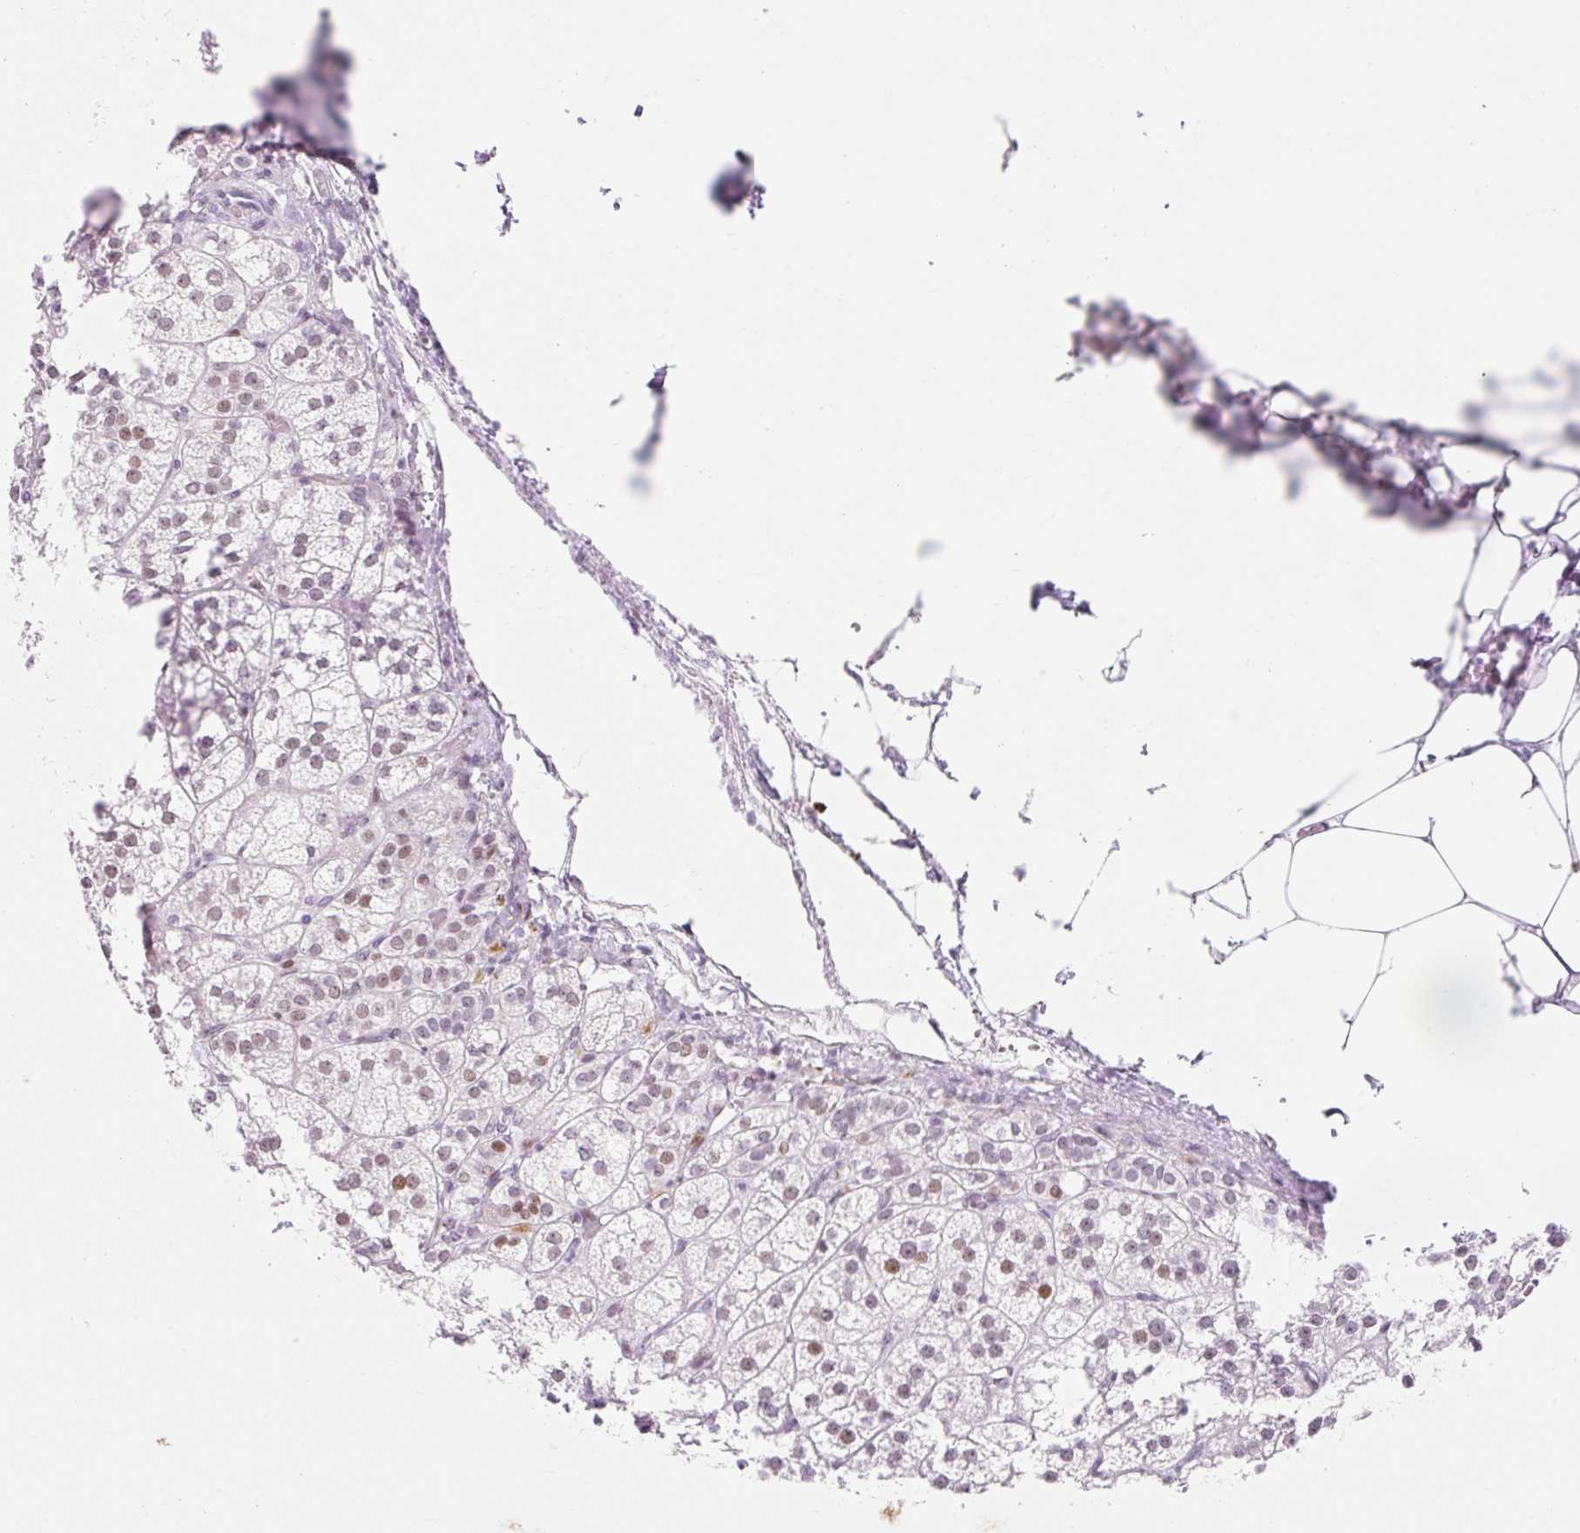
{"staining": {"intensity": "moderate", "quantity": ">75%", "location": "nuclear"}, "tissue": "adrenal gland", "cell_type": "Glandular cells", "image_type": "normal", "snomed": [{"axis": "morphology", "description": "Normal tissue, NOS"}, {"axis": "topography", "description": "Adrenal gland"}], "caption": "High-magnification brightfield microscopy of benign adrenal gland stained with DAB (brown) and counterstained with hematoxylin (blue). glandular cells exhibit moderate nuclear positivity is seen in approximately>75% of cells.", "gene": "H2BW1", "patient": {"sex": "female", "age": 60}}